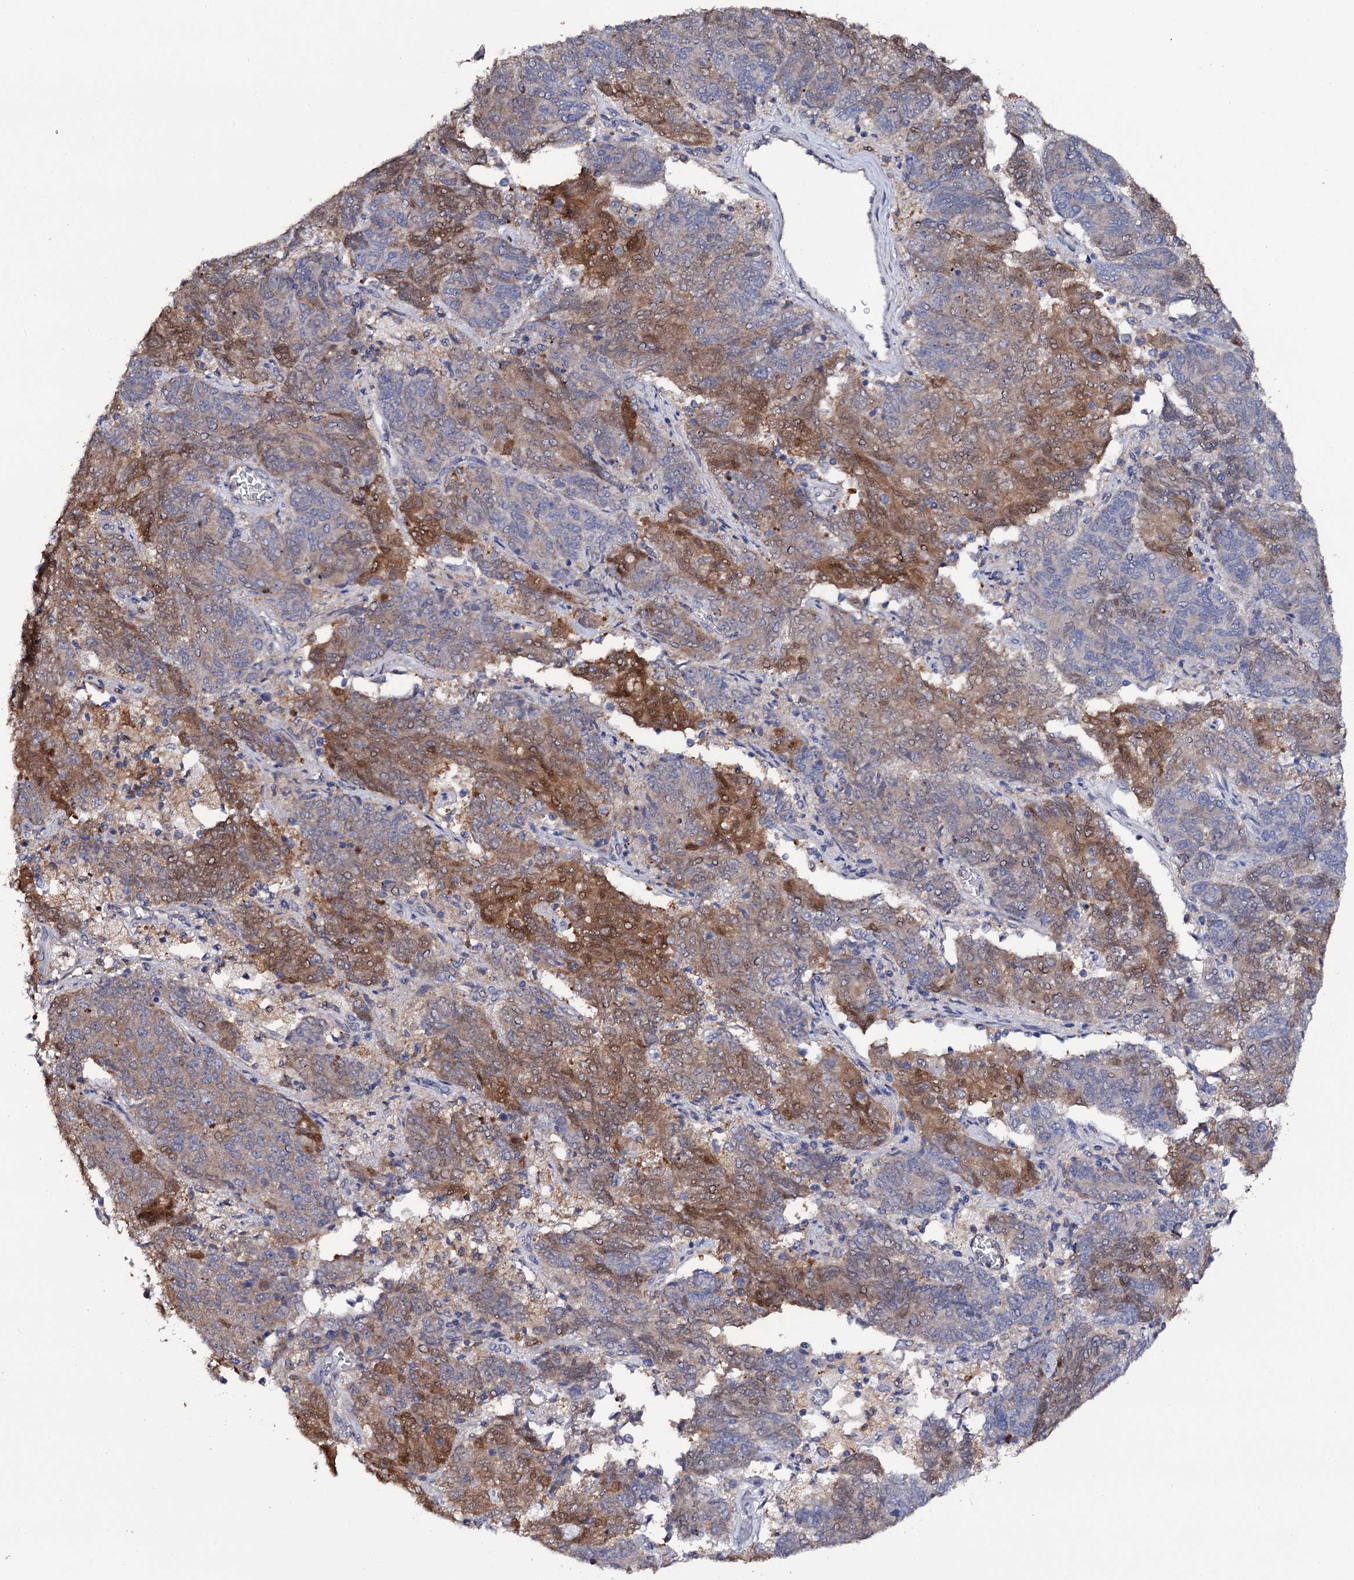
{"staining": {"intensity": "moderate", "quantity": "25%-75%", "location": "cytoplasmic/membranous"}, "tissue": "endometrial cancer", "cell_type": "Tumor cells", "image_type": "cancer", "snomed": [{"axis": "morphology", "description": "Adenocarcinoma, NOS"}, {"axis": "topography", "description": "Endometrium"}], "caption": "The micrograph displays staining of endometrial cancer, revealing moderate cytoplasmic/membranous protein positivity (brown color) within tumor cells.", "gene": "CRYL1", "patient": {"sex": "female", "age": 80}}